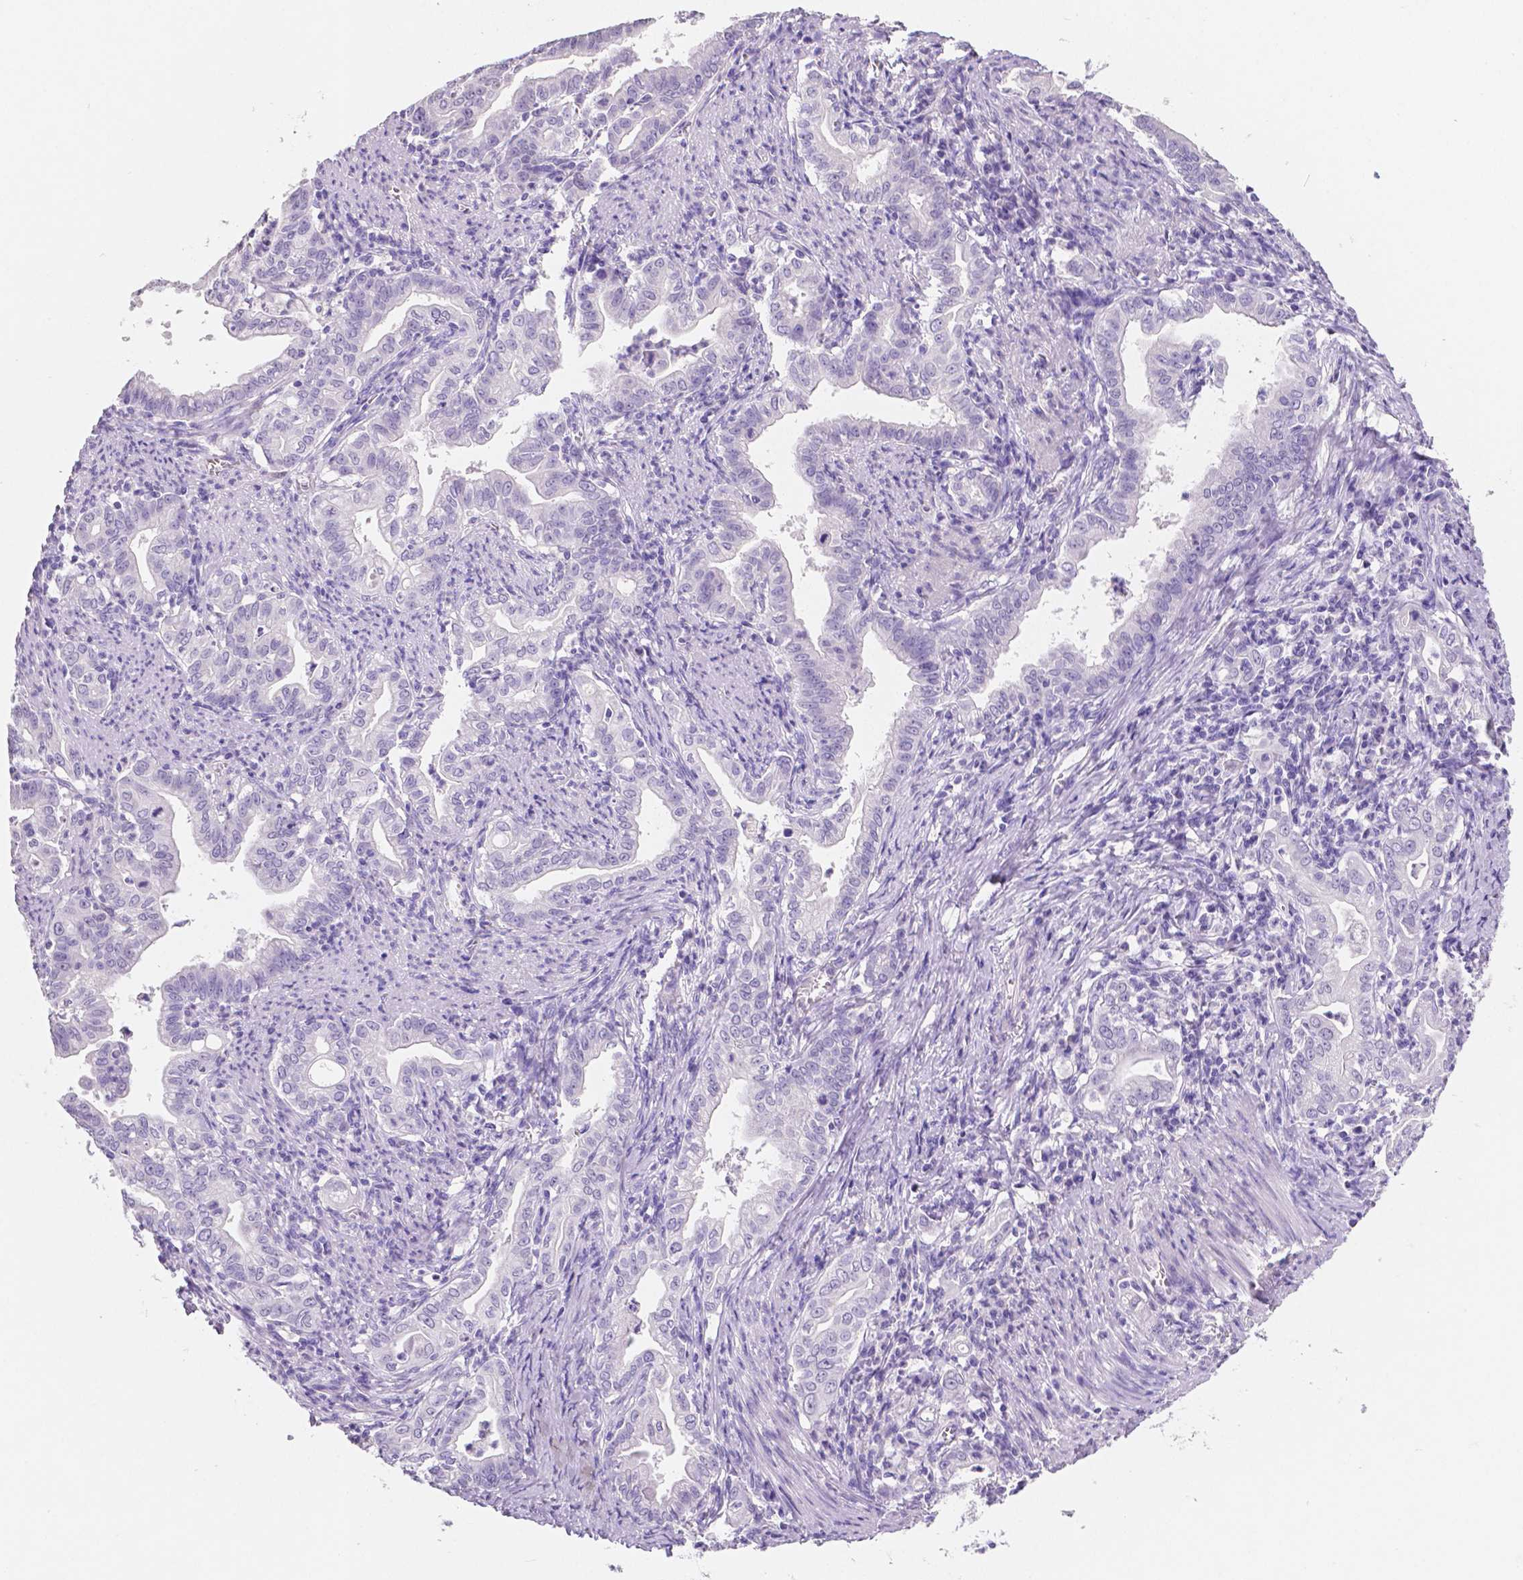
{"staining": {"intensity": "negative", "quantity": "none", "location": "none"}, "tissue": "stomach cancer", "cell_type": "Tumor cells", "image_type": "cancer", "snomed": [{"axis": "morphology", "description": "Adenocarcinoma, NOS"}, {"axis": "topography", "description": "Stomach, upper"}], "caption": "High power microscopy histopathology image of an IHC image of stomach cancer (adenocarcinoma), revealing no significant expression in tumor cells.", "gene": "SATB2", "patient": {"sex": "female", "age": 79}}